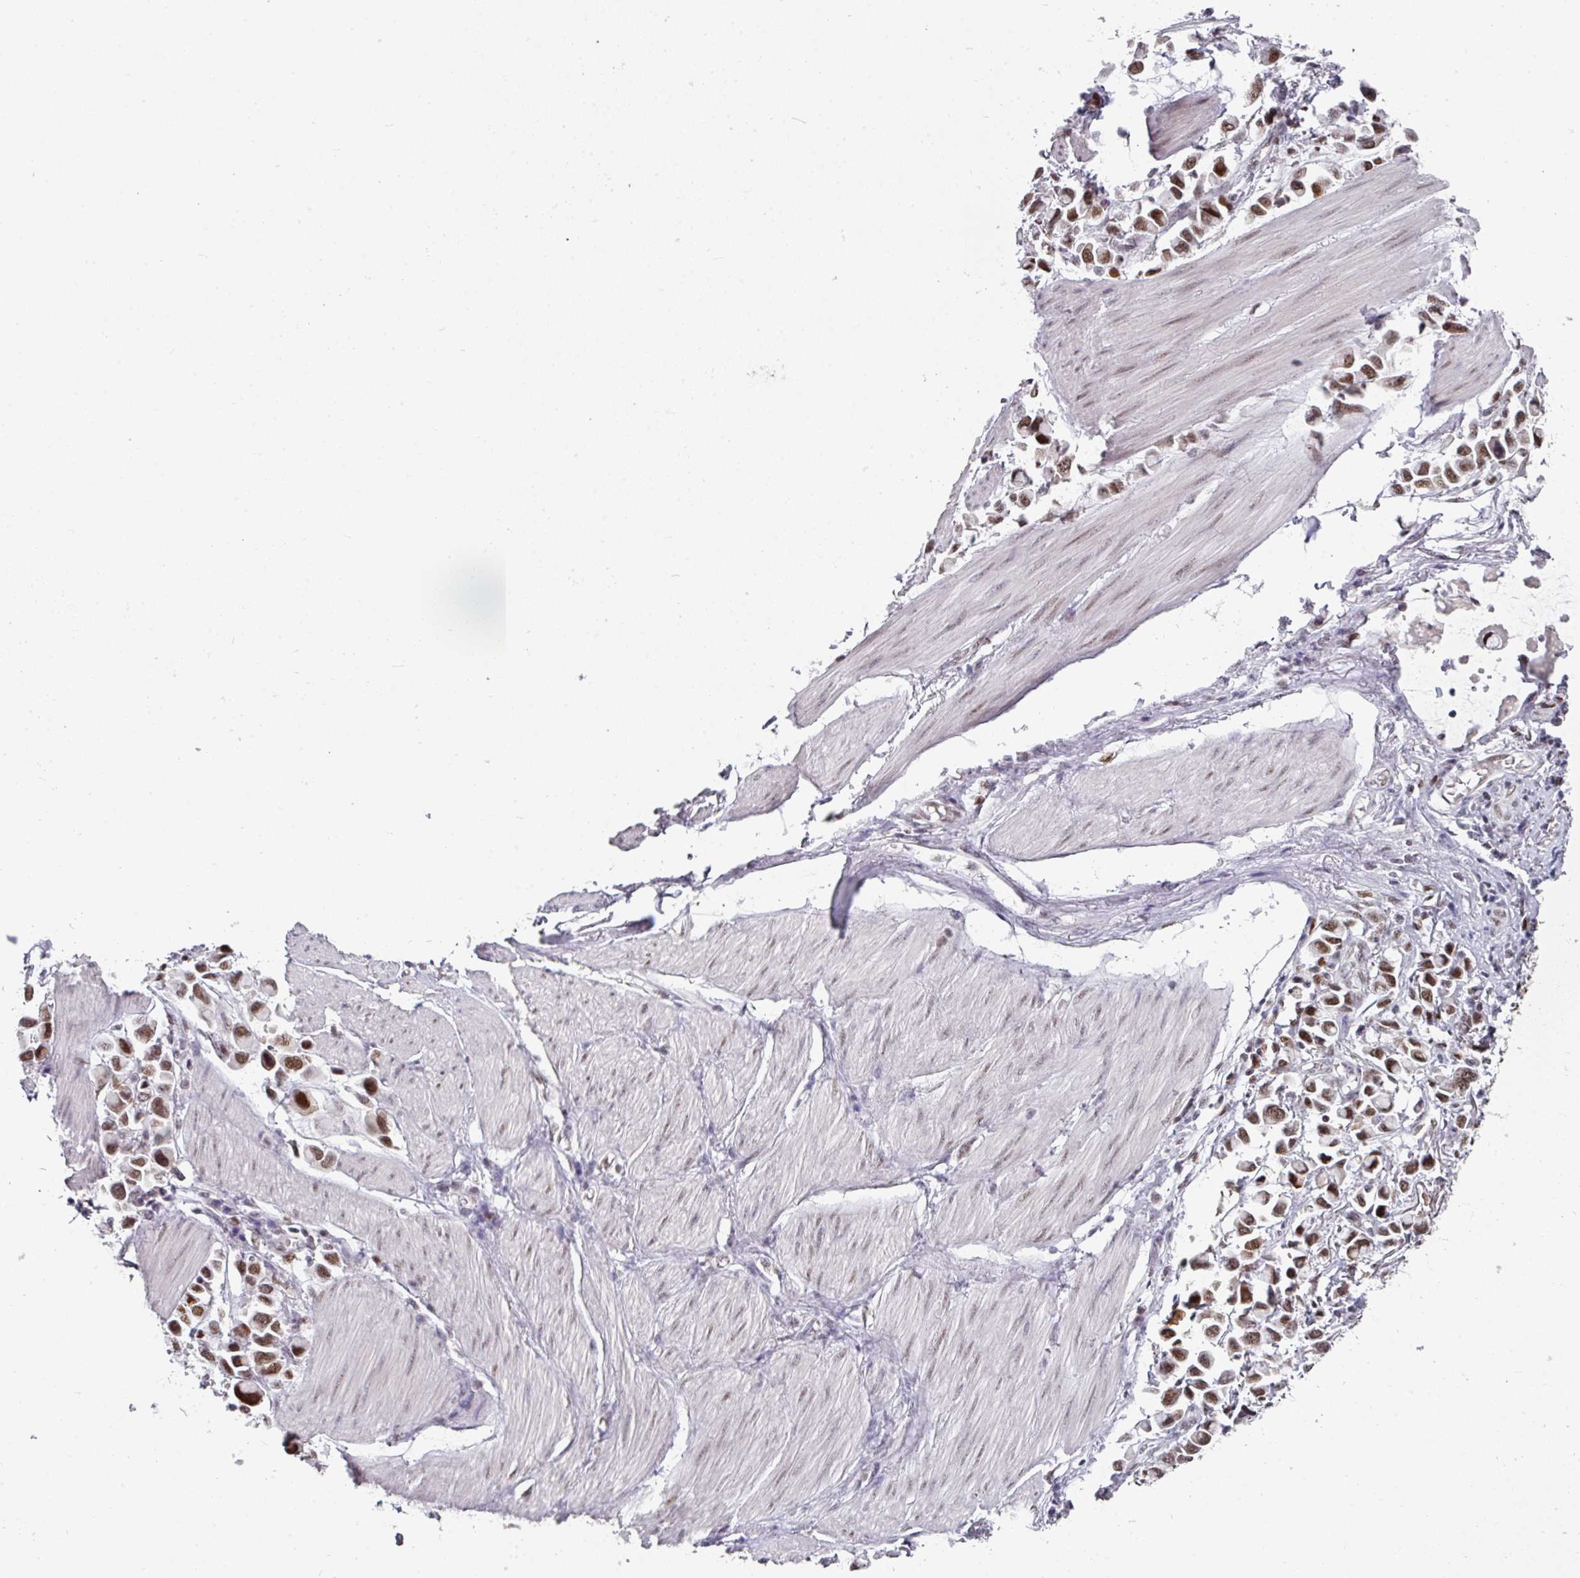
{"staining": {"intensity": "strong", "quantity": ">75%", "location": "nuclear"}, "tissue": "stomach cancer", "cell_type": "Tumor cells", "image_type": "cancer", "snomed": [{"axis": "morphology", "description": "Adenocarcinoma, NOS"}, {"axis": "topography", "description": "Stomach"}], "caption": "Immunohistochemistry micrograph of neoplastic tissue: stomach cancer (adenocarcinoma) stained using immunohistochemistry (IHC) reveals high levels of strong protein expression localized specifically in the nuclear of tumor cells, appearing as a nuclear brown color.", "gene": "RAD50", "patient": {"sex": "female", "age": 81}}